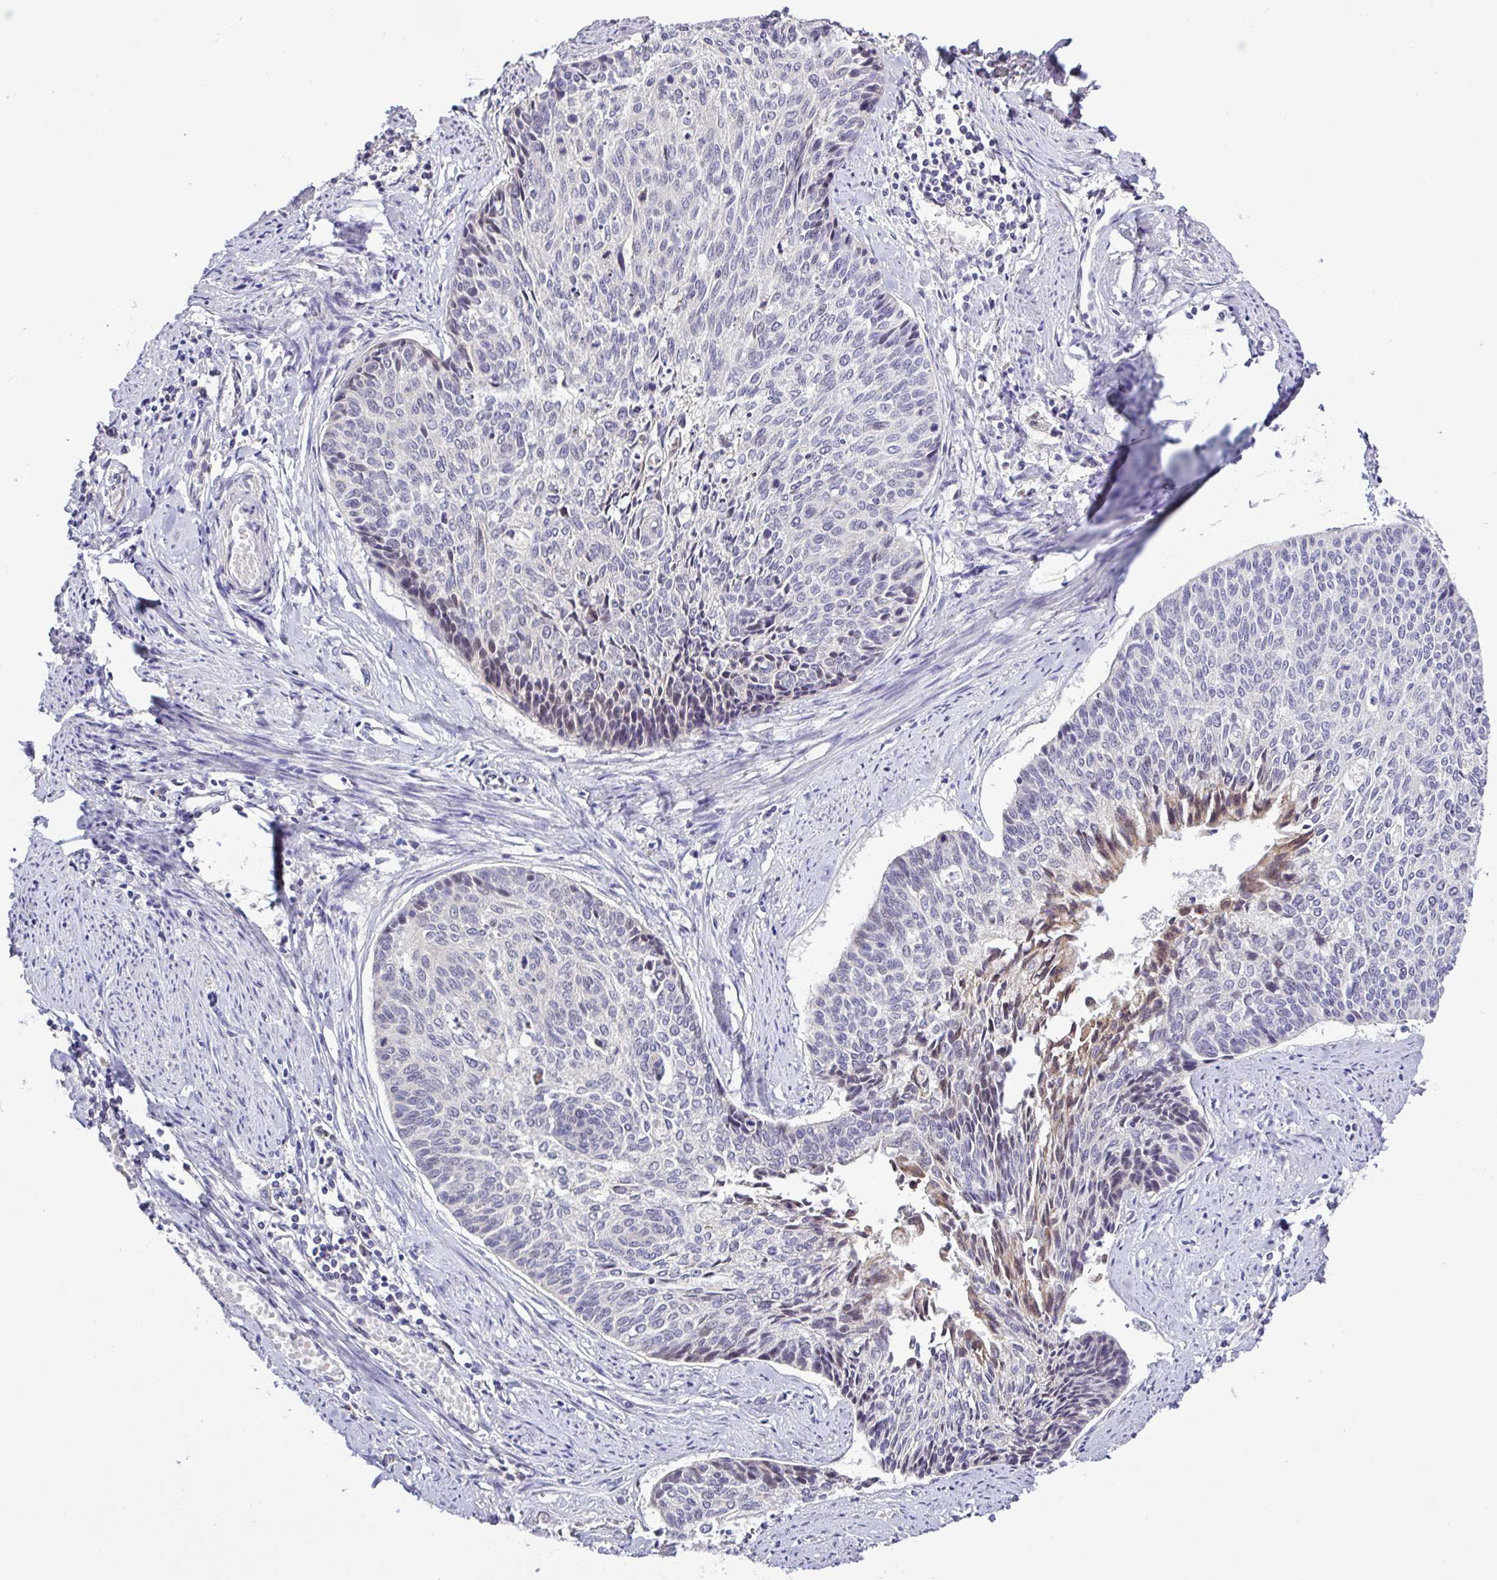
{"staining": {"intensity": "weak", "quantity": "<25%", "location": "cytoplasmic/membranous"}, "tissue": "cervical cancer", "cell_type": "Tumor cells", "image_type": "cancer", "snomed": [{"axis": "morphology", "description": "Squamous cell carcinoma, NOS"}, {"axis": "topography", "description": "Cervix"}], "caption": "Histopathology image shows no significant protein positivity in tumor cells of cervical cancer (squamous cell carcinoma).", "gene": "SFTPB", "patient": {"sex": "female", "age": 55}}